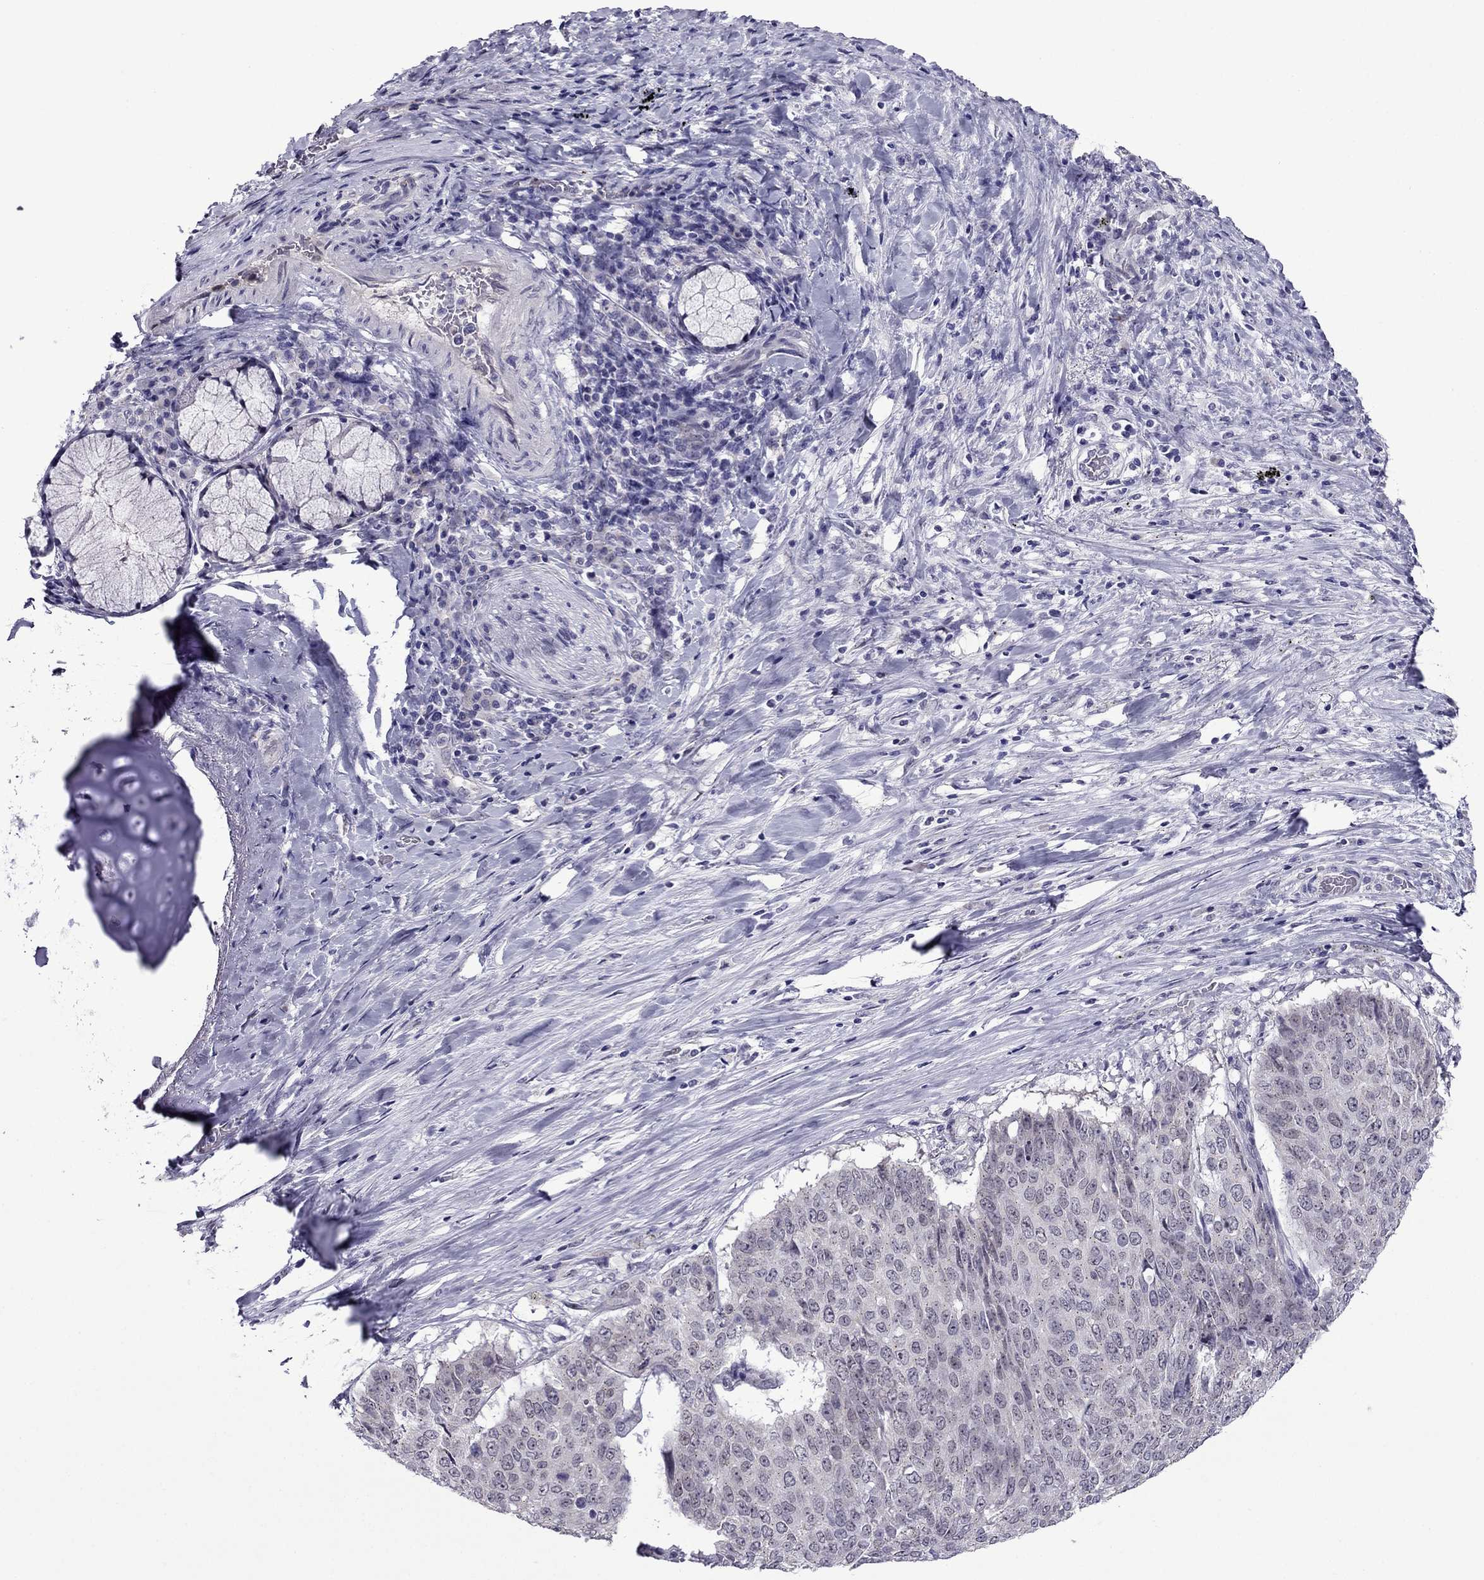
{"staining": {"intensity": "negative", "quantity": "none", "location": "none"}, "tissue": "lung cancer", "cell_type": "Tumor cells", "image_type": "cancer", "snomed": [{"axis": "morphology", "description": "Normal tissue, NOS"}, {"axis": "morphology", "description": "Squamous cell carcinoma, NOS"}, {"axis": "topography", "description": "Bronchus"}, {"axis": "topography", "description": "Lung"}], "caption": "An image of squamous cell carcinoma (lung) stained for a protein demonstrates no brown staining in tumor cells.", "gene": "MYBPH", "patient": {"sex": "male", "age": 64}}